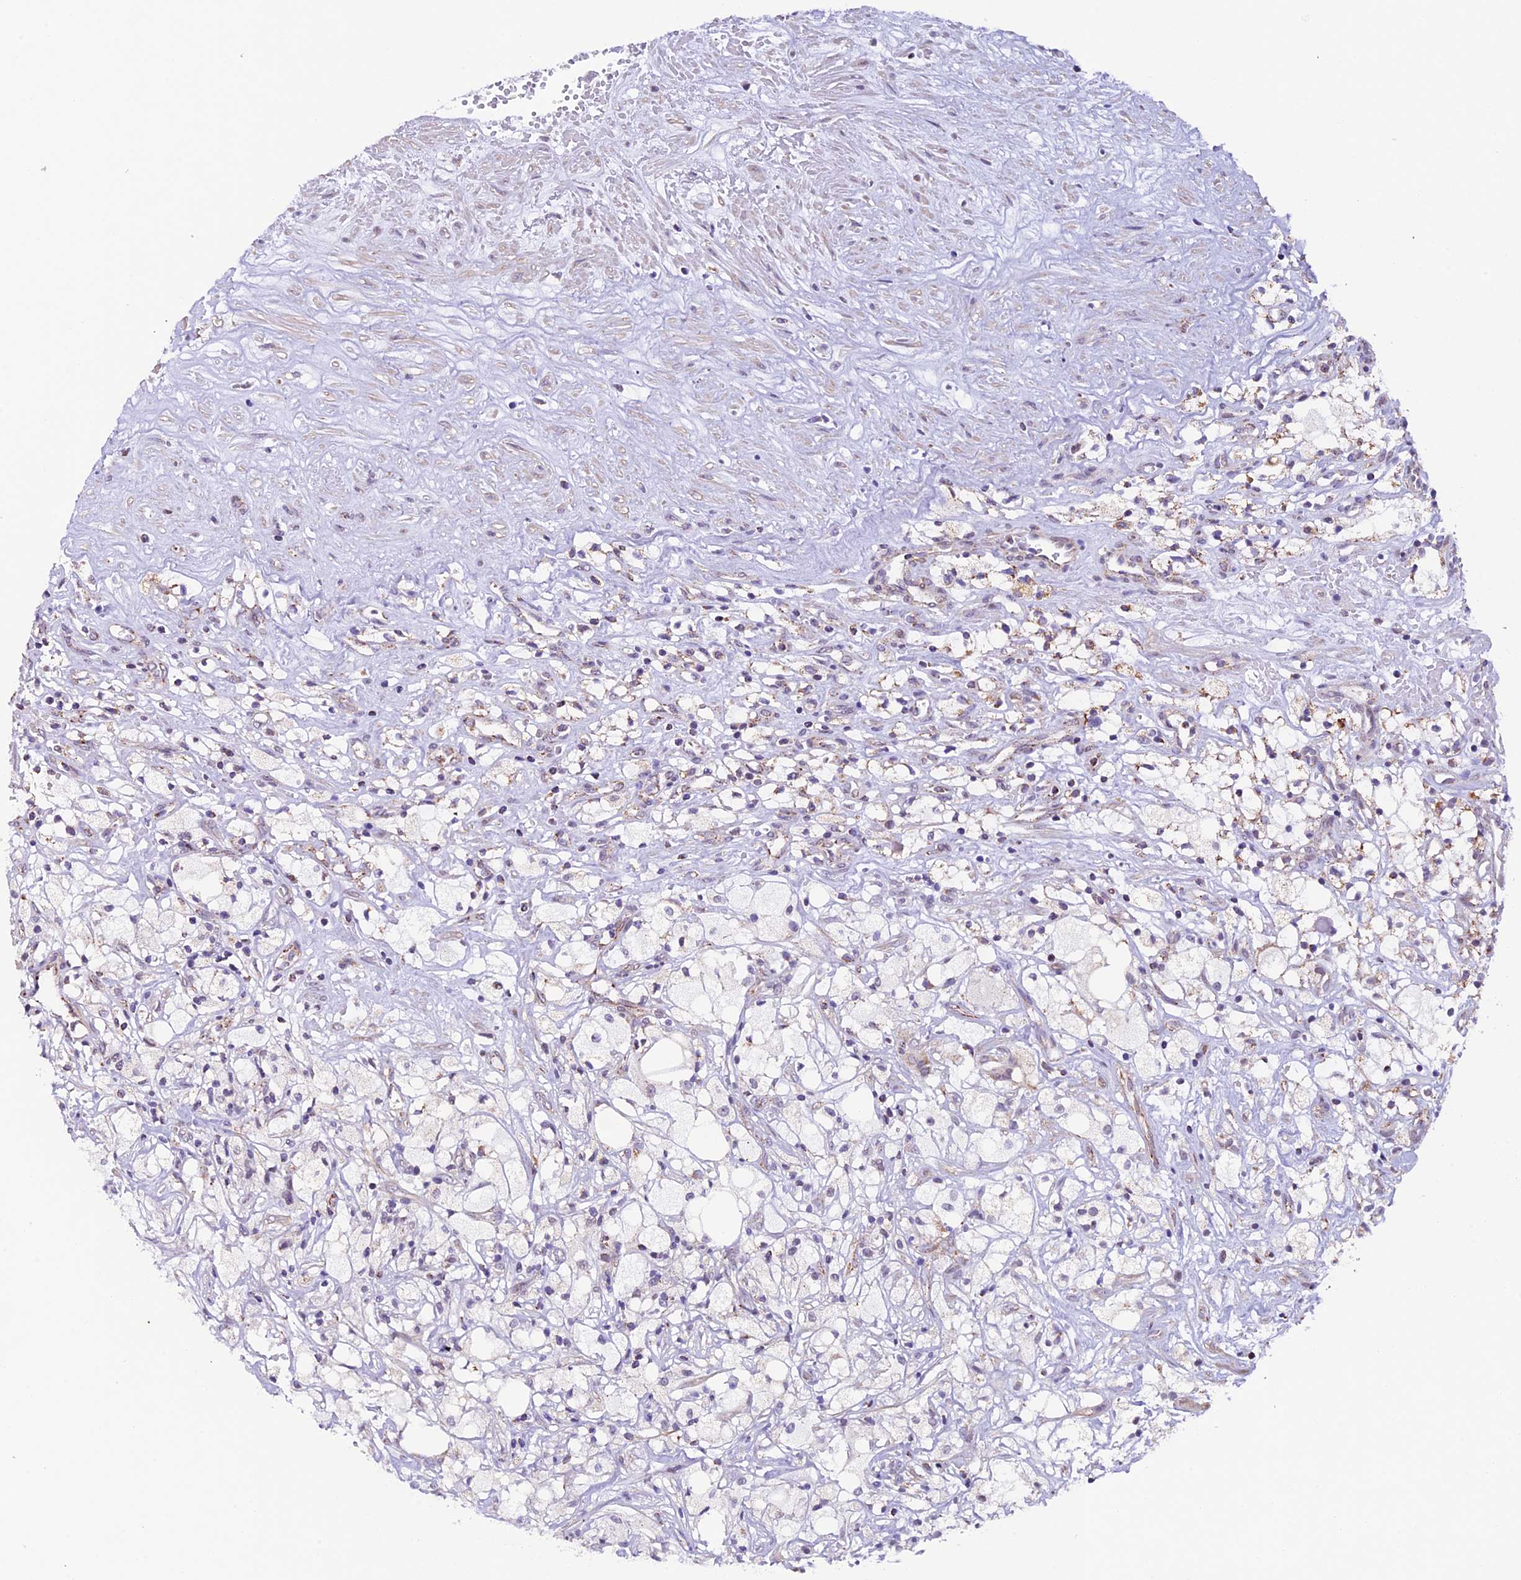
{"staining": {"intensity": "weak", "quantity": "25%-75%", "location": "cytoplasmic/membranous"}, "tissue": "renal cancer", "cell_type": "Tumor cells", "image_type": "cancer", "snomed": [{"axis": "morphology", "description": "Adenocarcinoma, NOS"}, {"axis": "topography", "description": "Kidney"}], "caption": "This is a micrograph of immunohistochemistry (IHC) staining of adenocarcinoma (renal), which shows weak staining in the cytoplasmic/membranous of tumor cells.", "gene": "TFAM", "patient": {"sex": "male", "age": 59}}